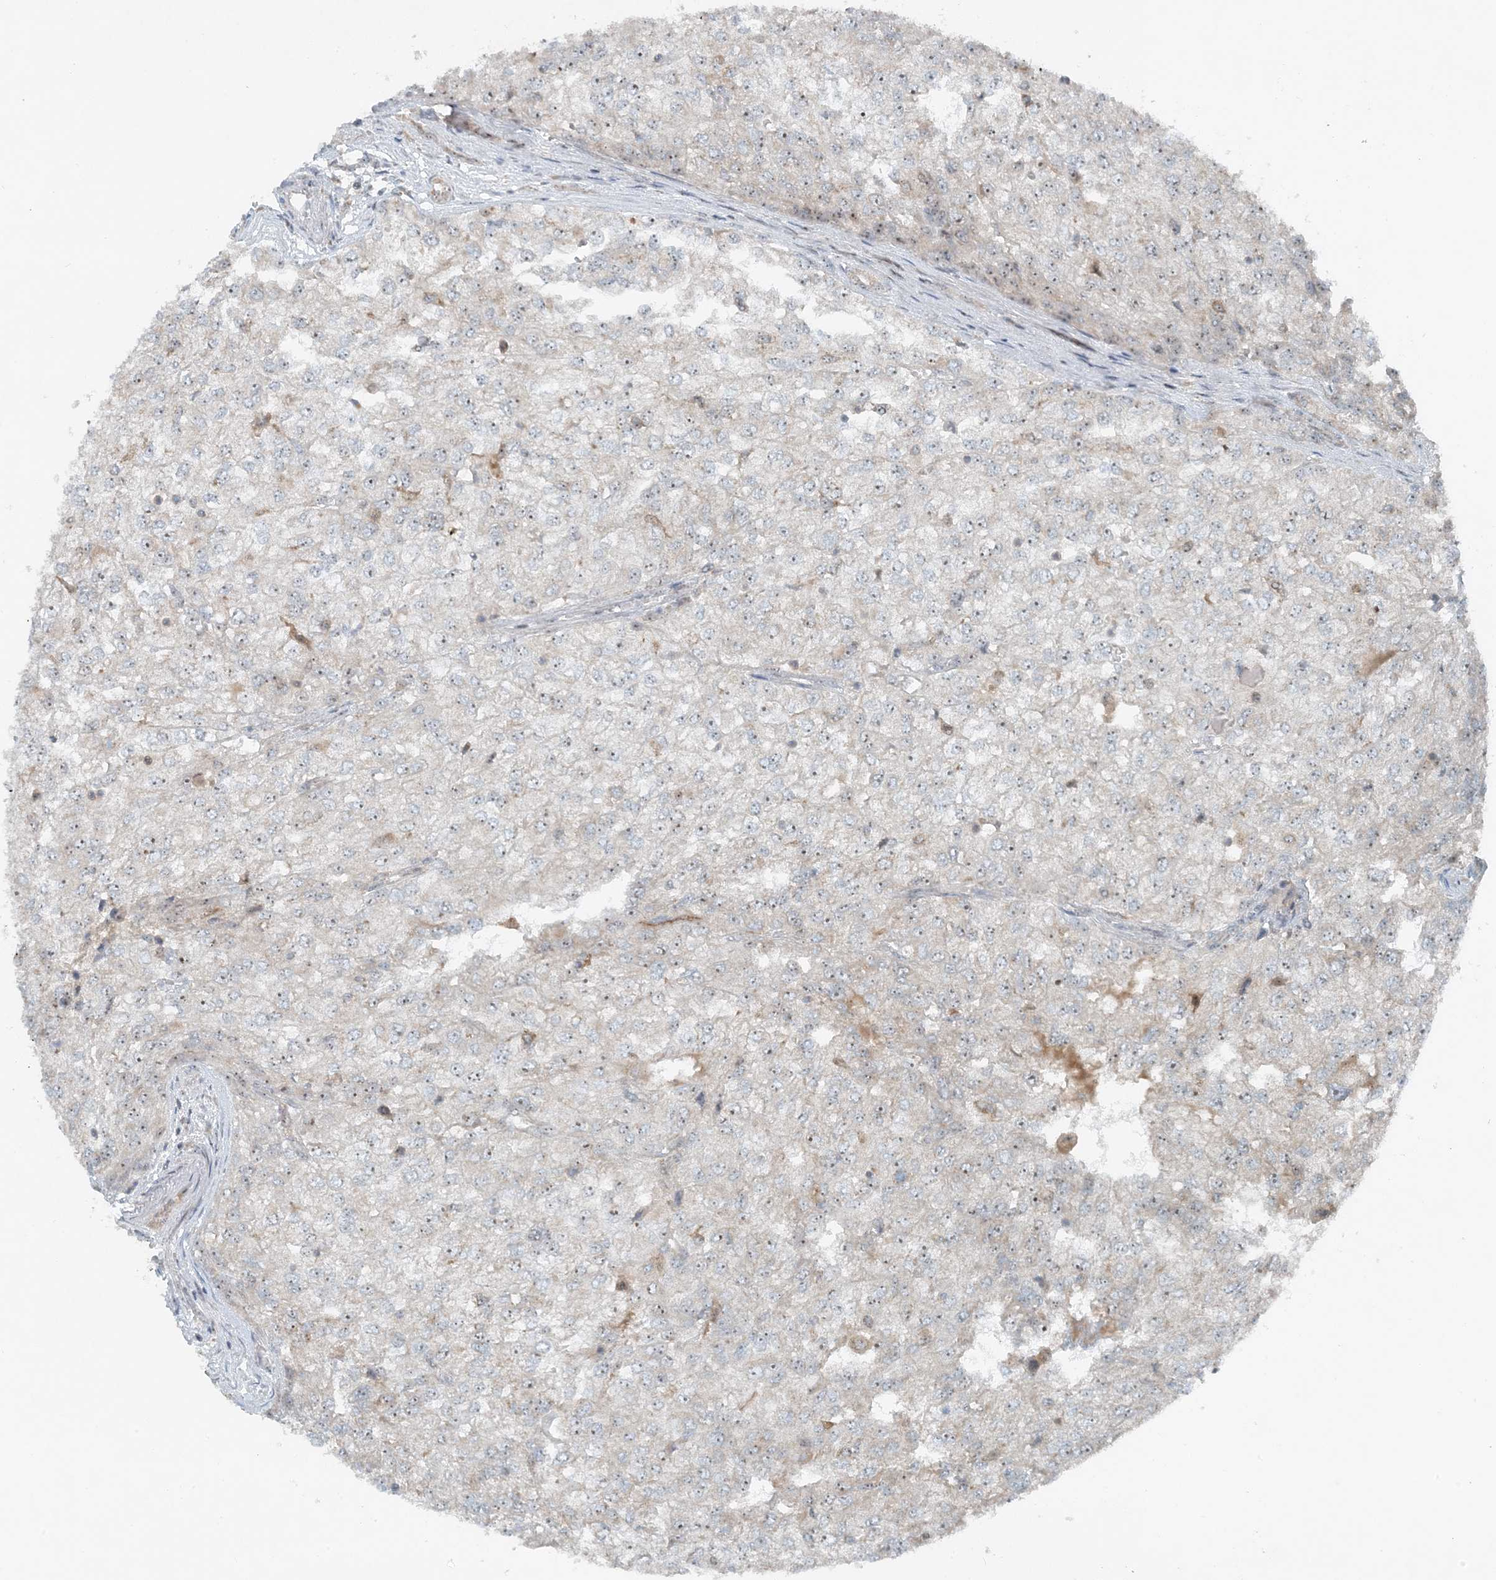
{"staining": {"intensity": "negative", "quantity": "none", "location": "none"}, "tissue": "renal cancer", "cell_type": "Tumor cells", "image_type": "cancer", "snomed": [{"axis": "morphology", "description": "Adenocarcinoma, NOS"}, {"axis": "topography", "description": "Kidney"}], "caption": "Tumor cells show no significant protein positivity in adenocarcinoma (renal).", "gene": "MITD1", "patient": {"sex": "female", "age": 54}}